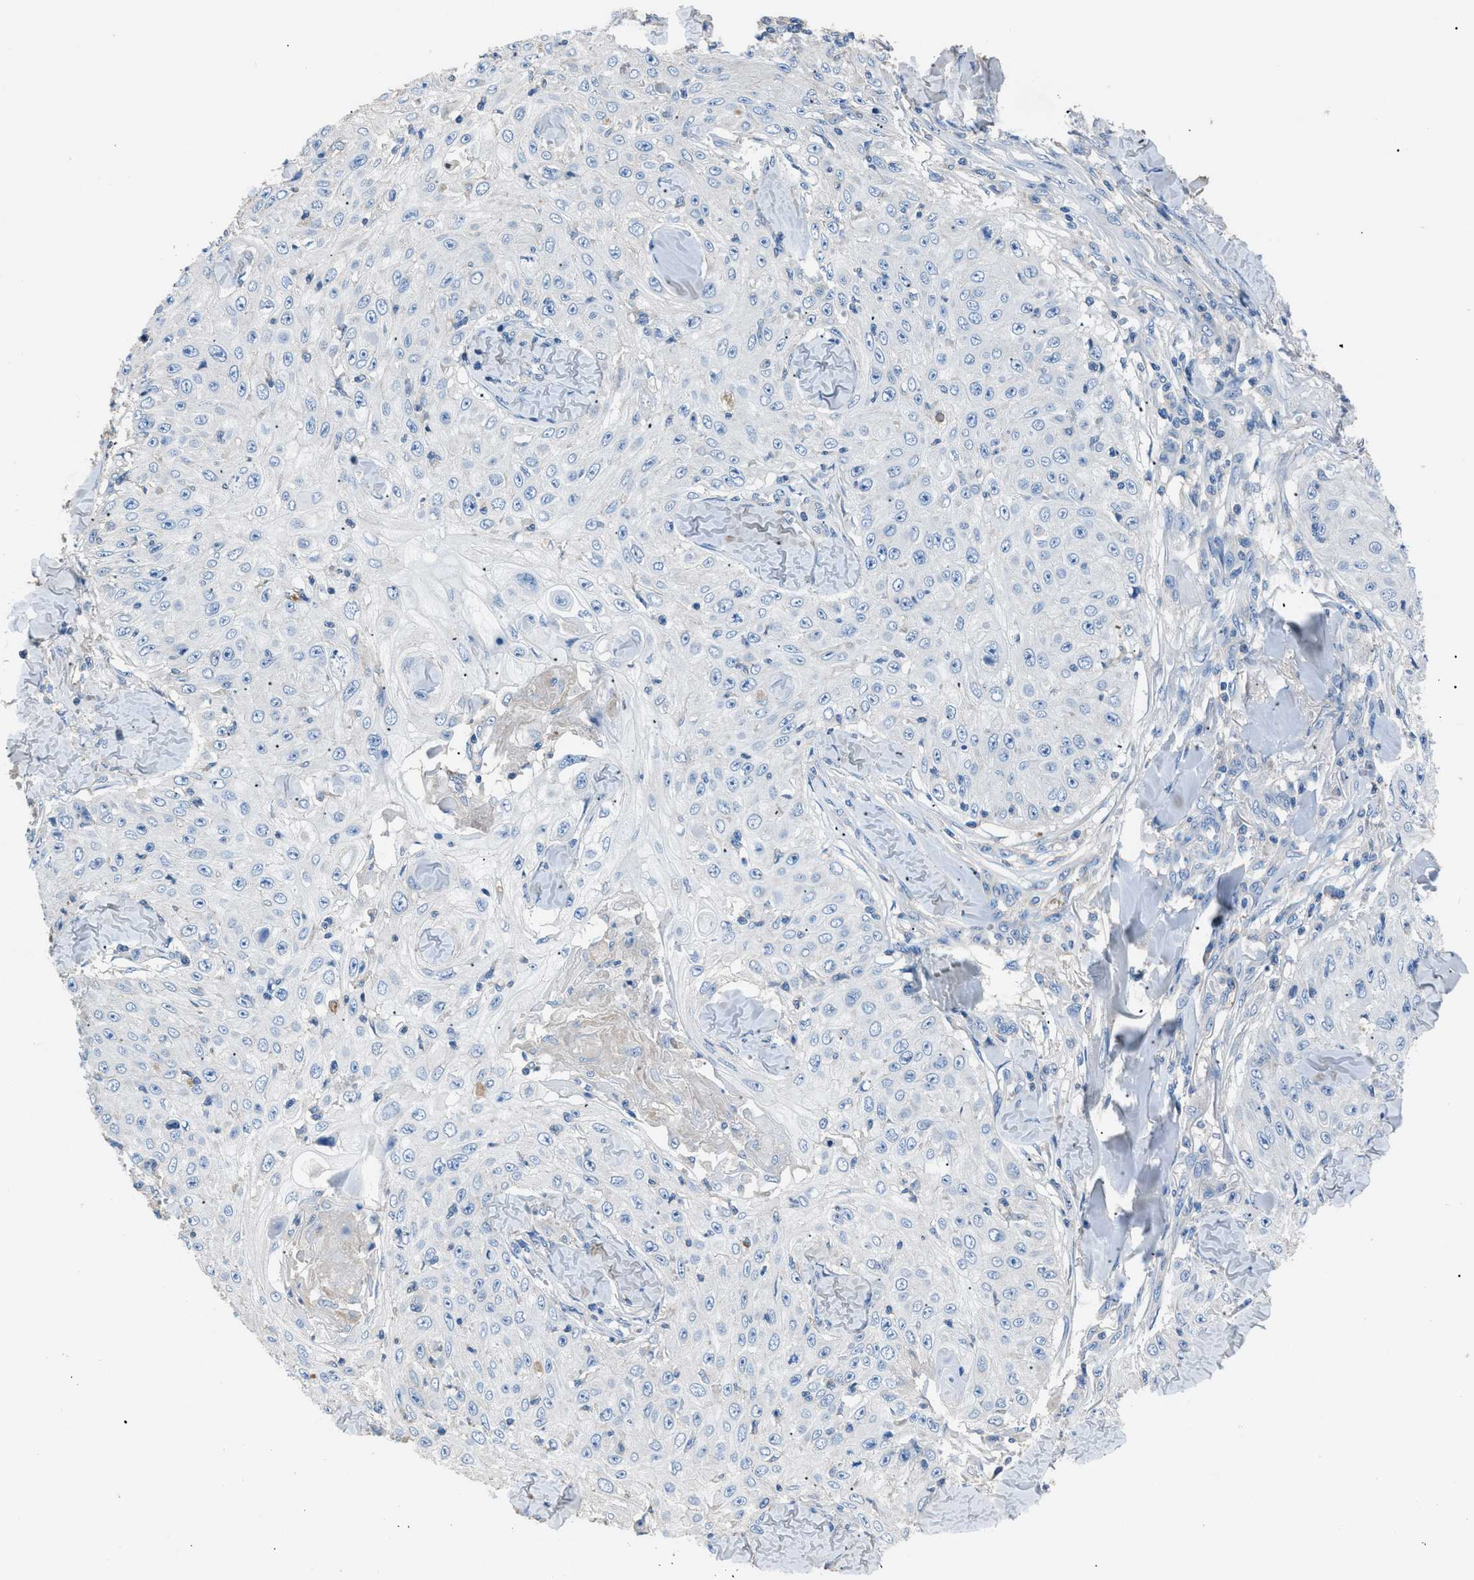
{"staining": {"intensity": "negative", "quantity": "none", "location": "none"}, "tissue": "skin cancer", "cell_type": "Tumor cells", "image_type": "cancer", "snomed": [{"axis": "morphology", "description": "Squamous cell carcinoma, NOS"}, {"axis": "topography", "description": "Skin"}], "caption": "Immunohistochemistry (IHC) histopathology image of skin cancer stained for a protein (brown), which reveals no staining in tumor cells.", "gene": "SGCZ", "patient": {"sex": "male", "age": 86}}